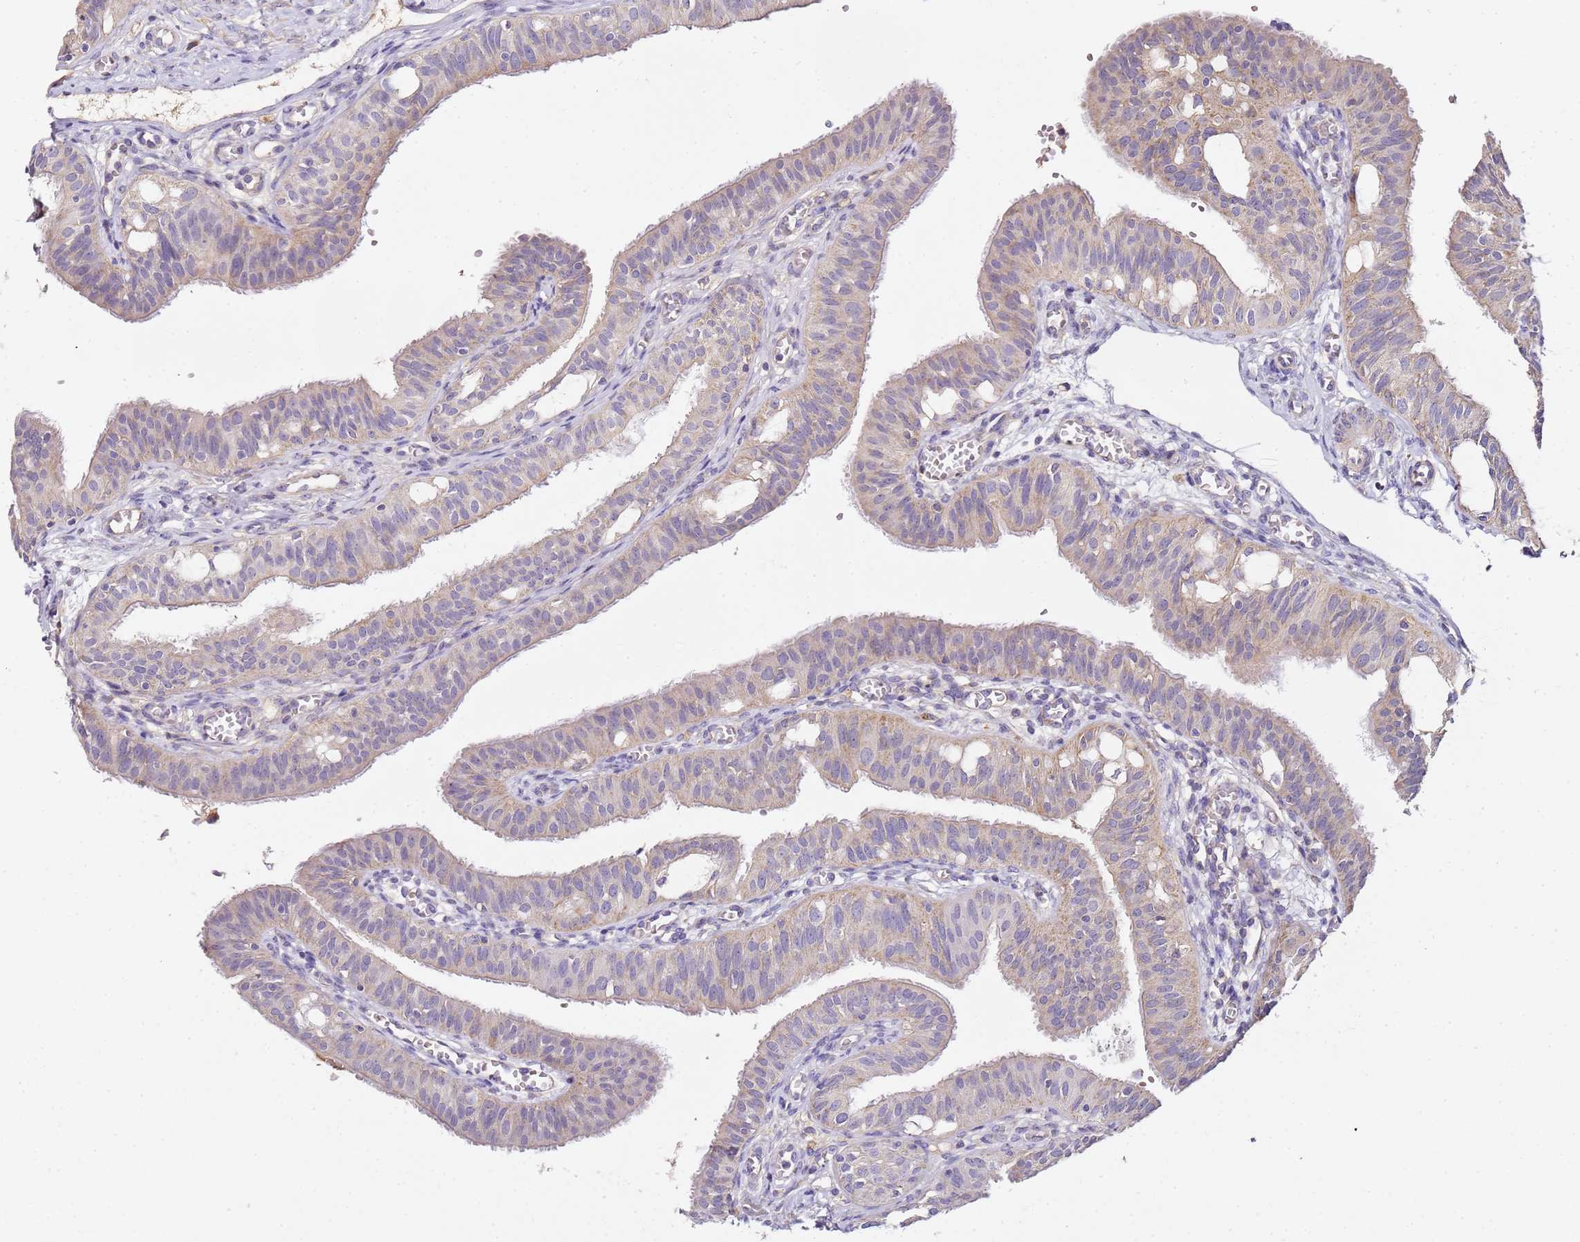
{"staining": {"intensity": "weak", "quantity": "<25%", "location": "cytoplasmic/membranous"}, "tissue": "fallopian tube", "cell_type": "Glandular cells", "image_type": "normal", "snomed": [{"axis": "morphology", "description": "Normal tissue, NOS"}, {"axis": "topography", "description": "Fallopian tube"}, {"axis": "topography", "description": "Ovary"}], "caption": "This is a micrograph of IHC staining of normal fallopian tube, which shows no staining in glandular cells. (DAB IHC with hematoxylin counter stain).", "gene": "OR2B11", "patient": {"sex": "female", "age": 42}}